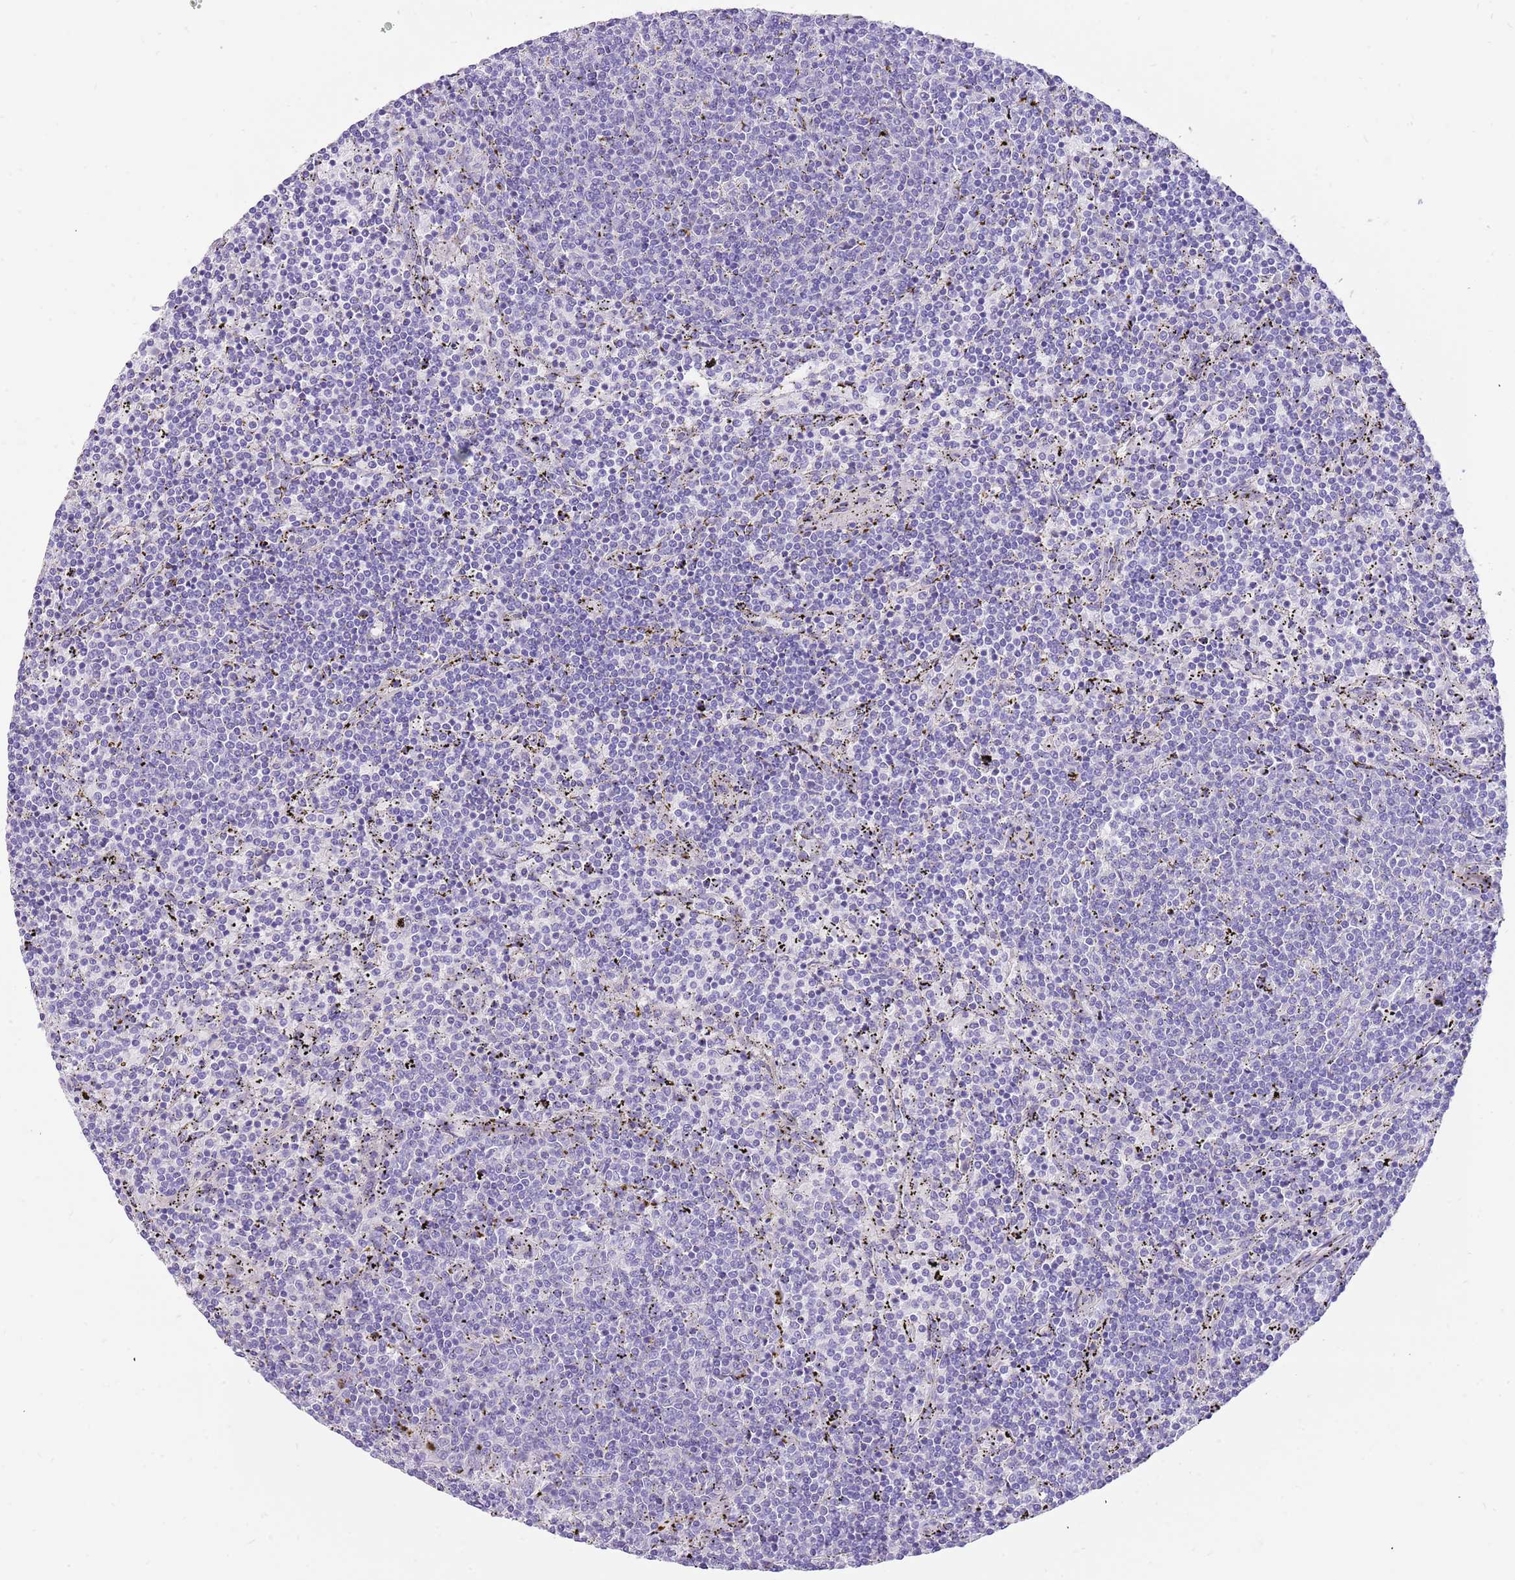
{"staining": {"intensity": "negative", "quantity": "none", "location": "none"}, "tissue": "lymphoma", "cell_type": "Tumor cells", "image_type": "cancer", "snomed": [{"axis": "morphology", "description": "Malignant lymphoma, non-Hodgkin's type, Low grade"}, {"axis": "topography", "description": "Spleen"}], "caption": "A photomicrograph of human lymphoma is negative for staining in tumor cells.", "gene": "SERINC3", "patient": {"sex": "female", "age": 50}}